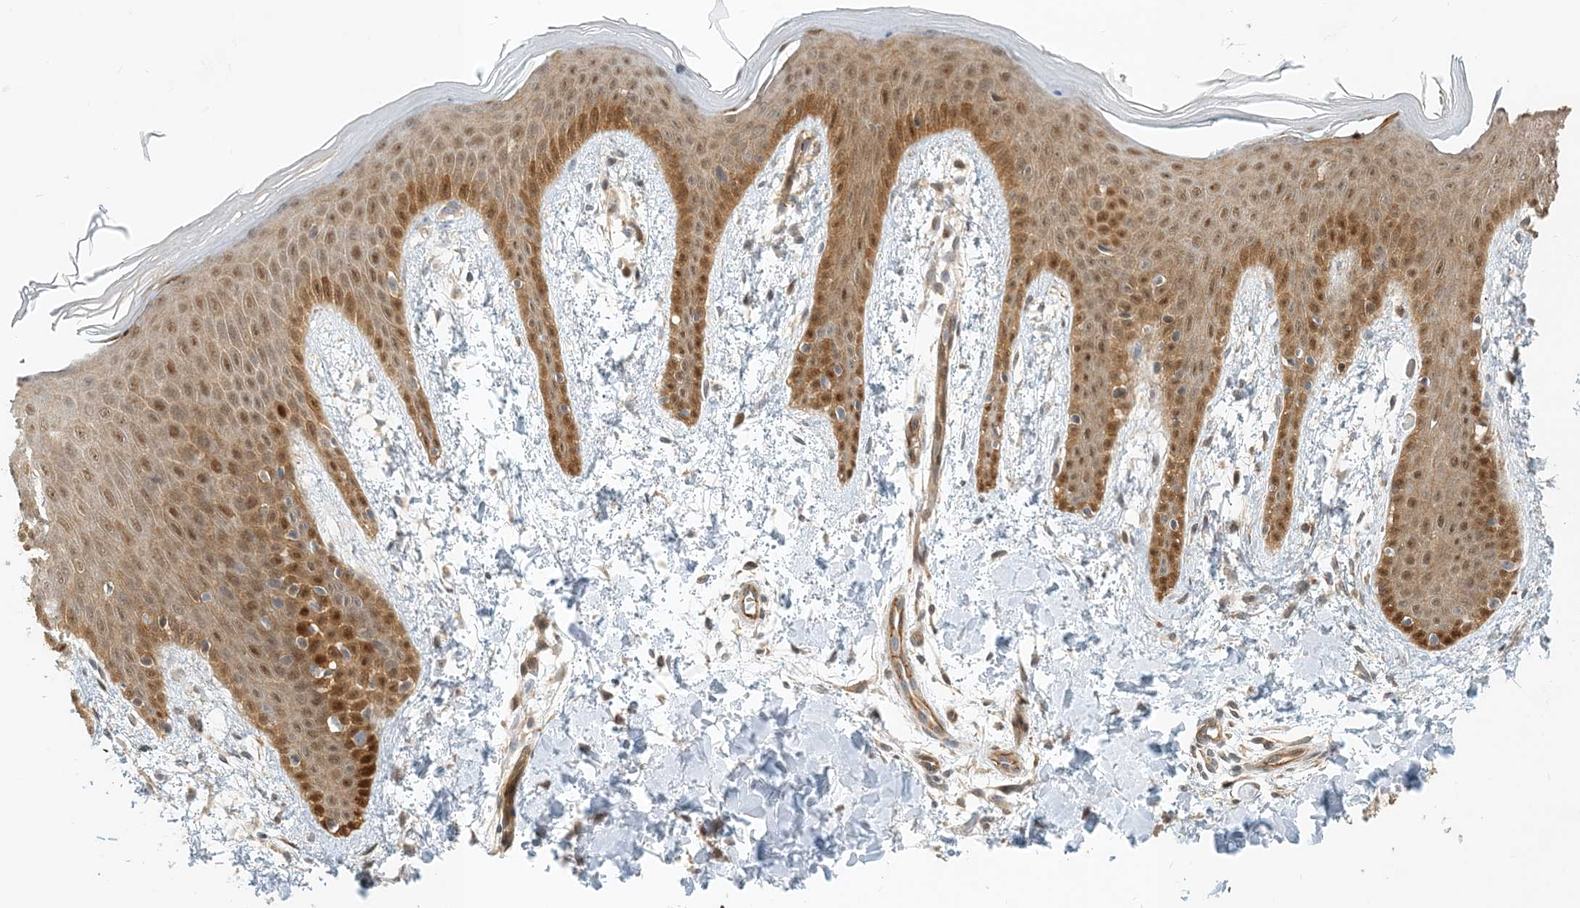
{"staining": {"intensity": "moderate", "quantity": "25%-75%", "location": "cytoplasmic/membranous"}, "tissue": "skin", "cell_type": "Fibroblasts", "image_type": "normal", "snomed": [{"axis": "morphology", "description": "Normal tissue, NOS"}, {"axis": "topography", "description": "Skin"}], "caption": "Immunohistochemical staining of unremarkable skin shows moderate cytoplasmic/membranous protein expression in about 25%-75% of fibroblasts. (DAB (3,3'-diaminobenzidine) IHC, brown staining for protein, blue staining for nuclei).", "gene": "MAPKBP1", "patient": {"sex": "male", "age": 36}}